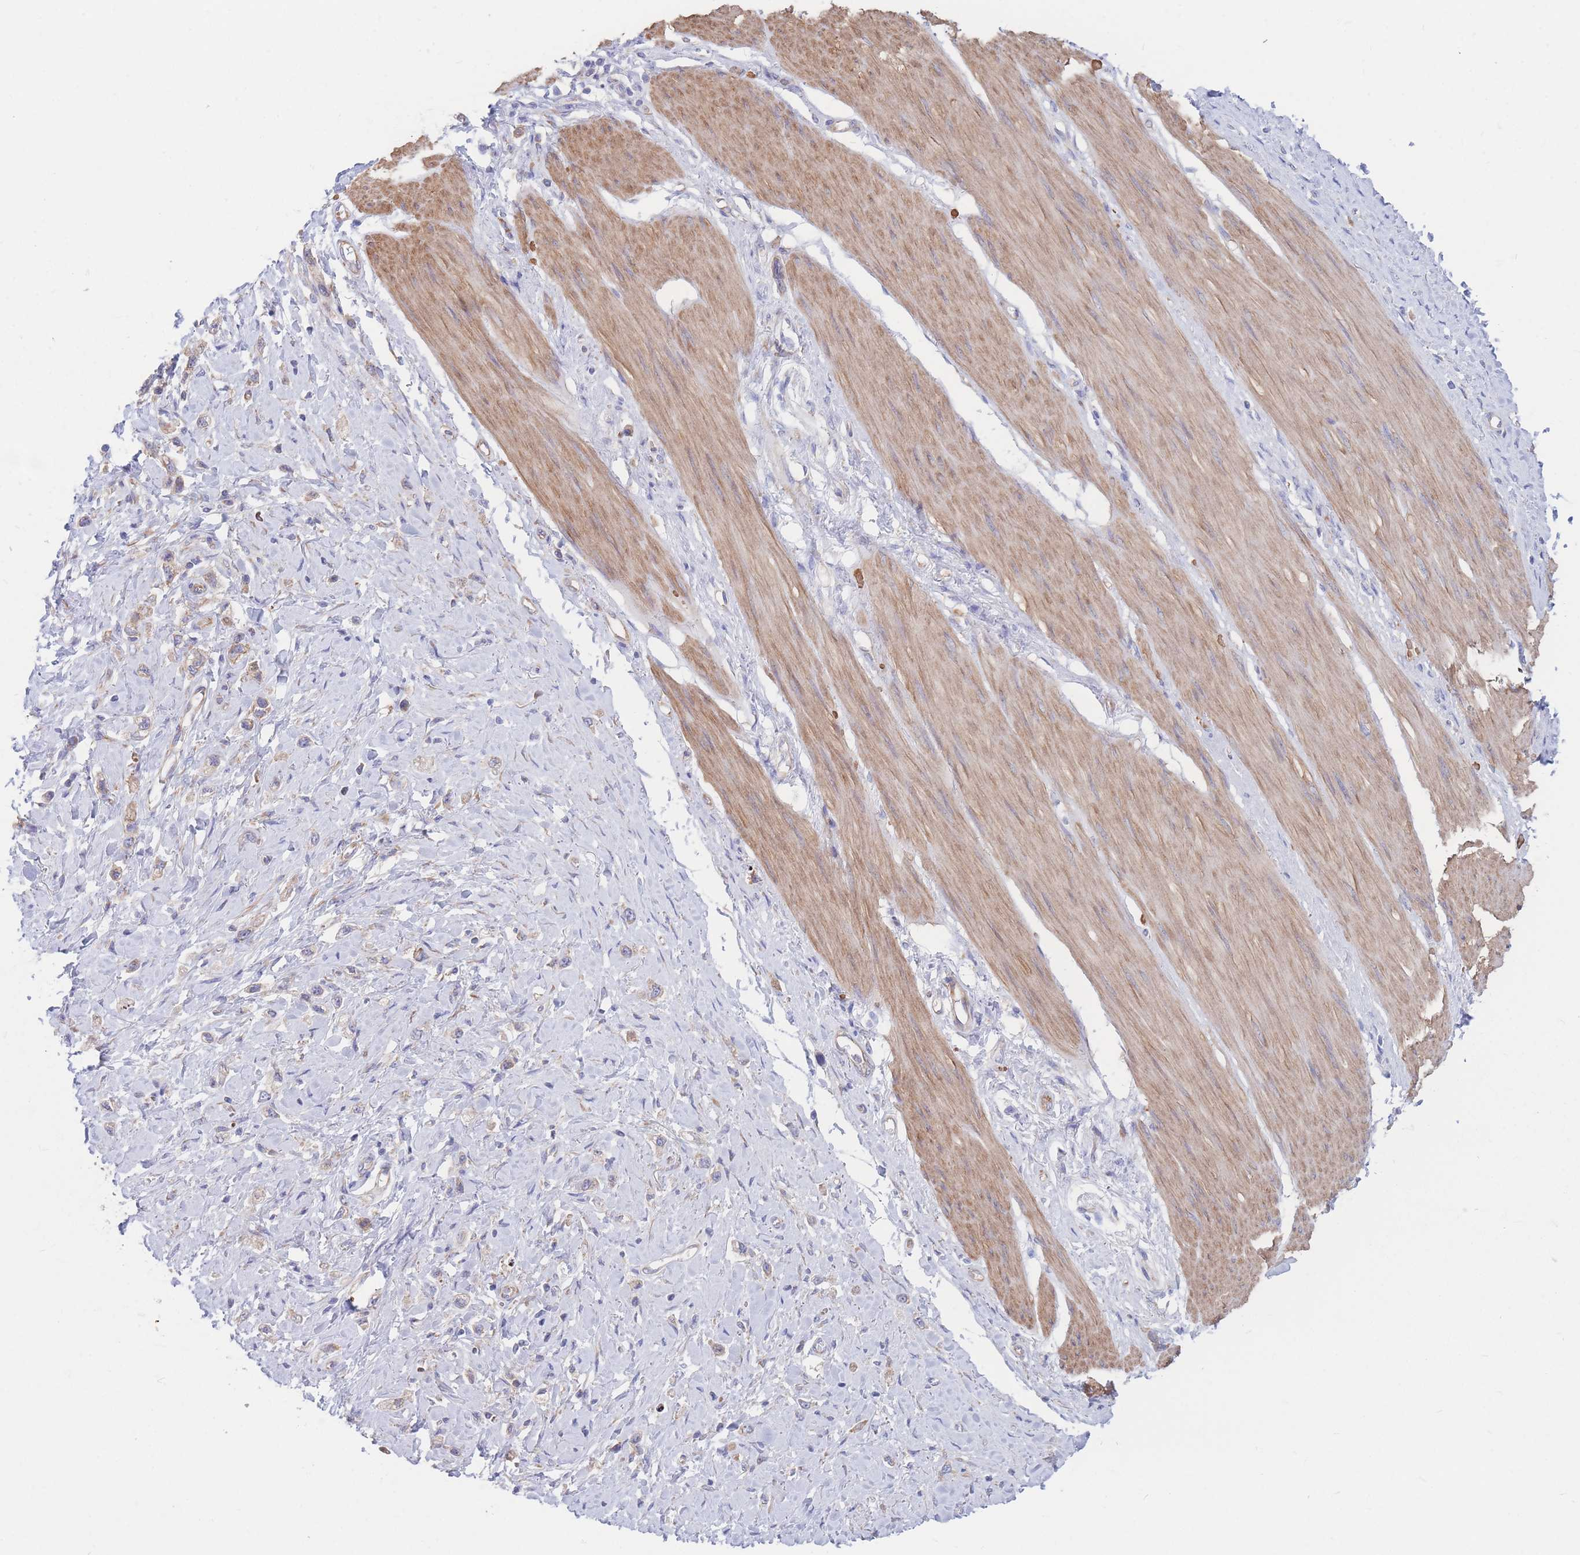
{"staining": {"intensity": "weak", "quantity": "<25%", "location": "cytoplasmic/membranous"}, "tissue": "stomach cancer", "cell_type": "Tumor cells", "image_type": "cancer", "snomed": [{"axis": "morphology", "description": "Adenocarcinoma, NOS"}, {"axis": "topography", "description": "Stomach"}], "caption": "High power microscopy image of an immunohistochemistry (IHC) micrograph of stomach cancer (adenocarcinoma), revealing no significant expression in tumor cells.", "gene": "RPL8", "patient": {"sex": "female", "age": 65}}